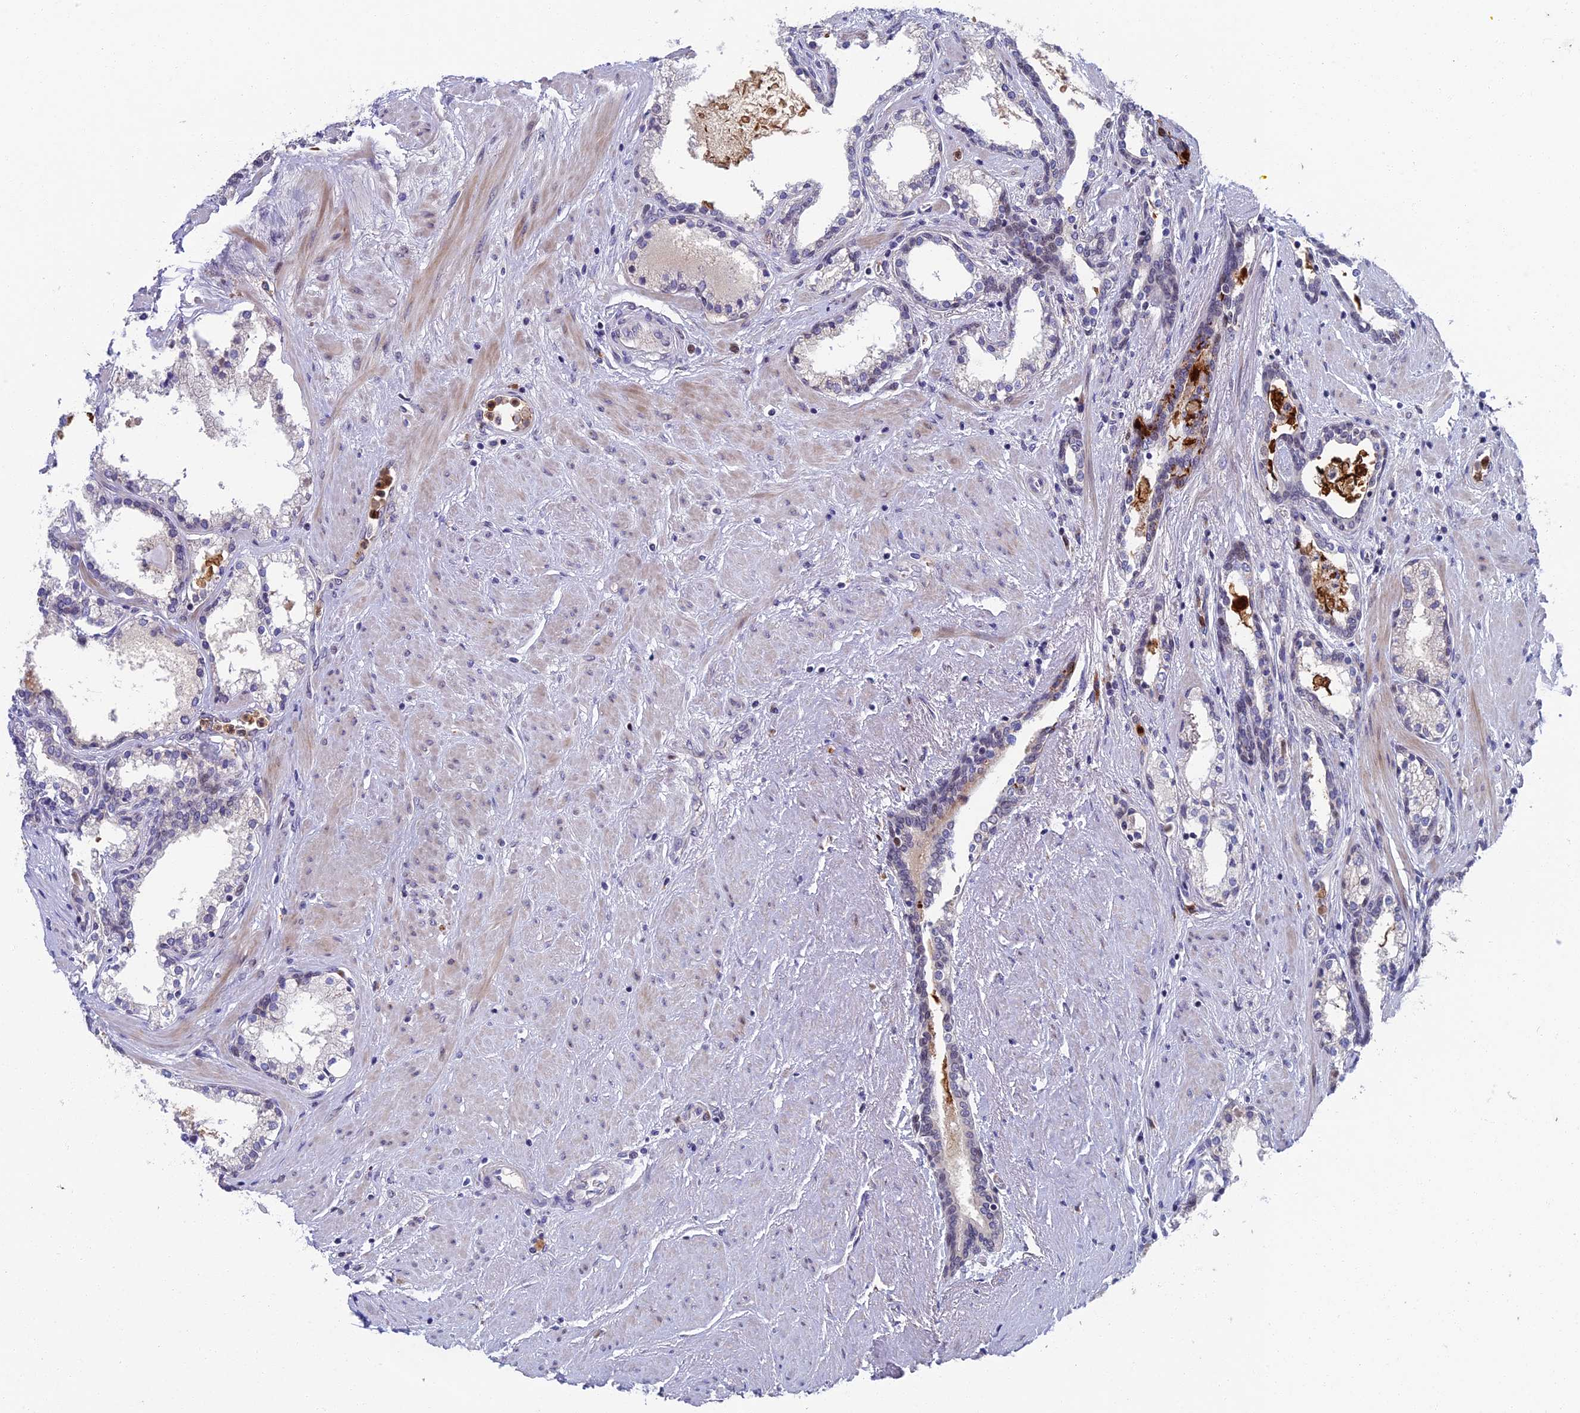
{"staining": {"intensity": "negative", "quantity": "none", "location": "none"}, "tissue": "prostate cancer", "cell_type": "Tumor cells", "image_type": "cancer", "snomed": [{"axis": "morphology", "description": "Adenocarcinoma, High grade"}, {"axis": "topography", "description": "Prostate"}], "caption": "High-grade adenocarcinoma (prostate) stained for a protein using IHC shows no staining tumor cells.", "gene": "LIG1", "patient": {"sex": "male", "age": 58}}